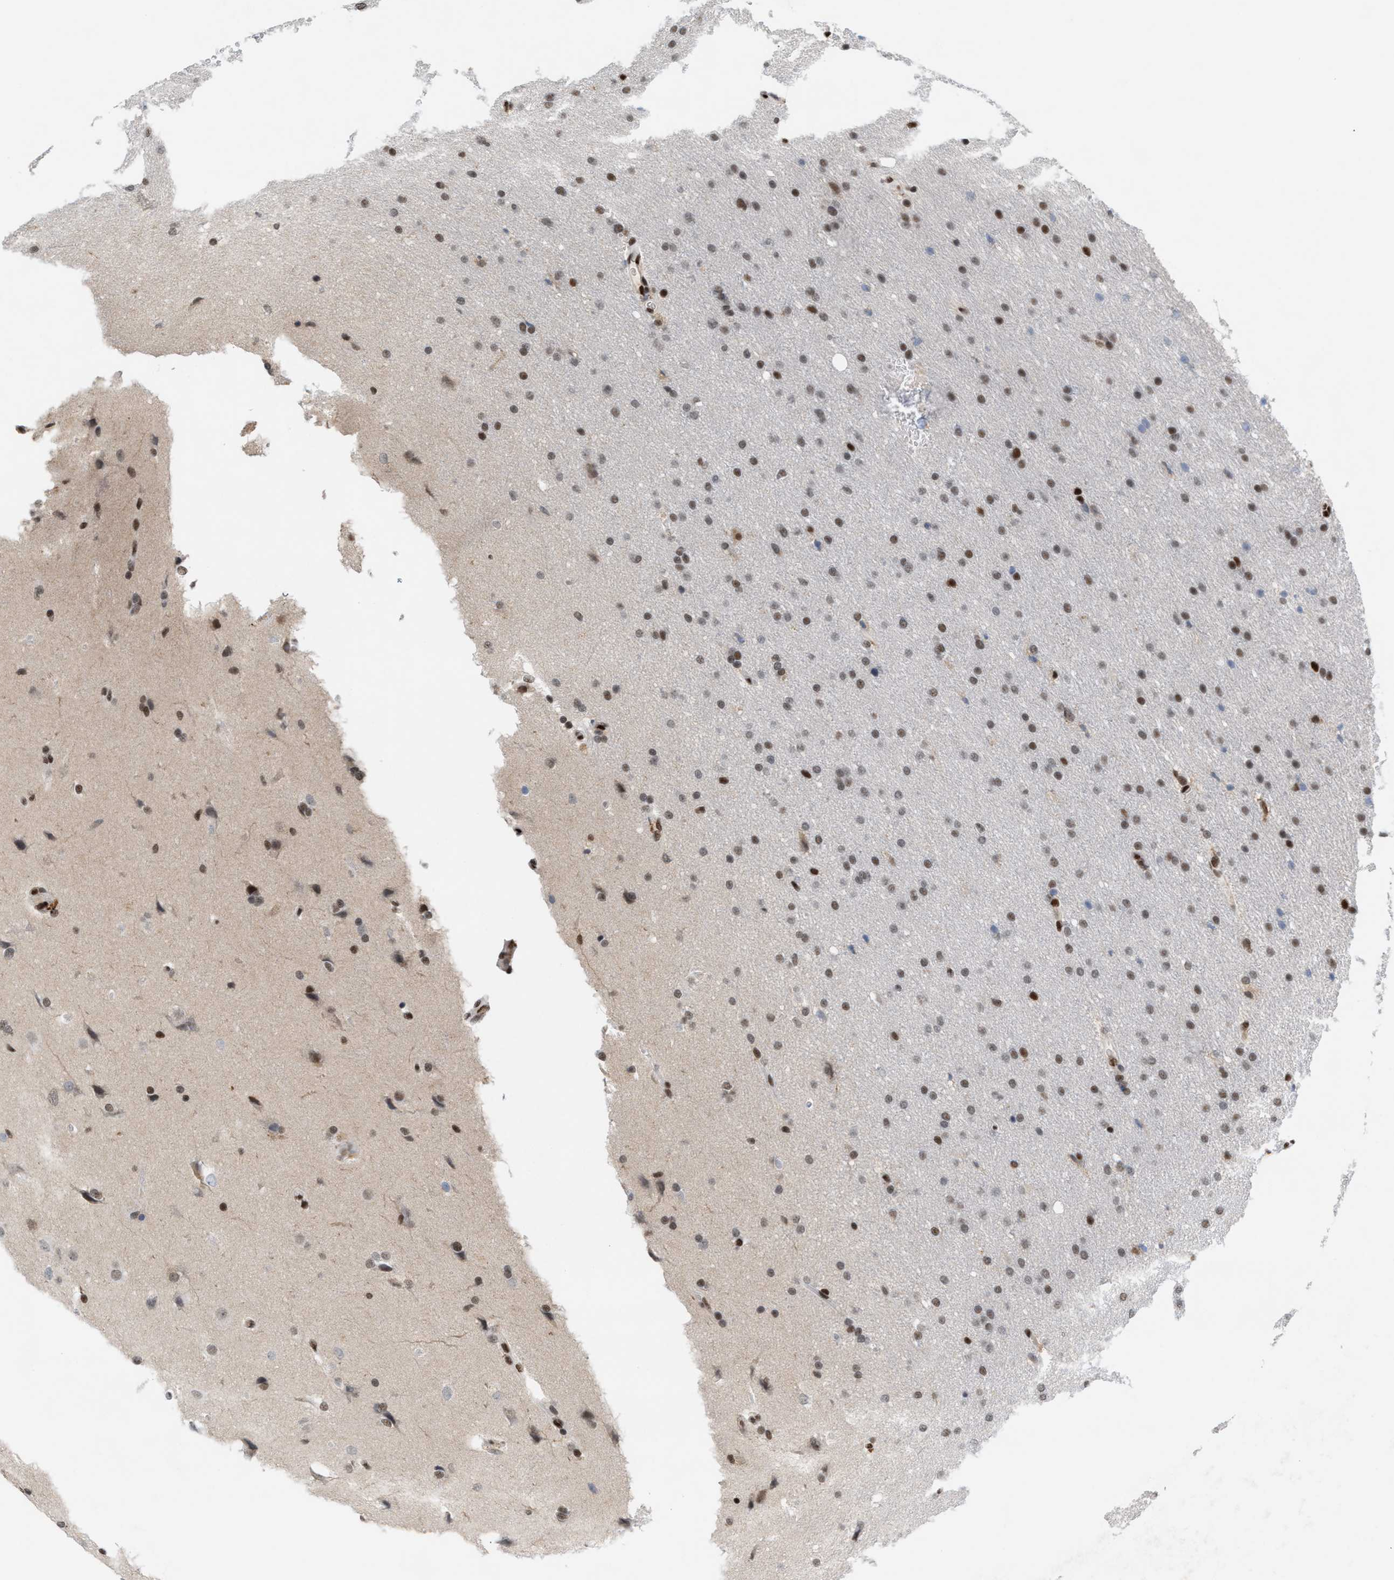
{"staining": {"intensity": "moderate", "quantity": ">75%", "location": "nuclear"}, "tissue": "glioma", "cell_type": "Tumor cells", "image_type": "cancer", "snomed": [{"axis": "morphology", "description": "Glioma, malignant, Low grade"}, {"axis": "topography", "description": "Brain"}], "caption": "Brown immunohistochemical staining in malignant low-grade glioma reveals moderate nuclear positivity in about >75% of tumor cells.", "gene": "RNASEK-C17orf49", "patient": {"sex": "female", "age": 37}}